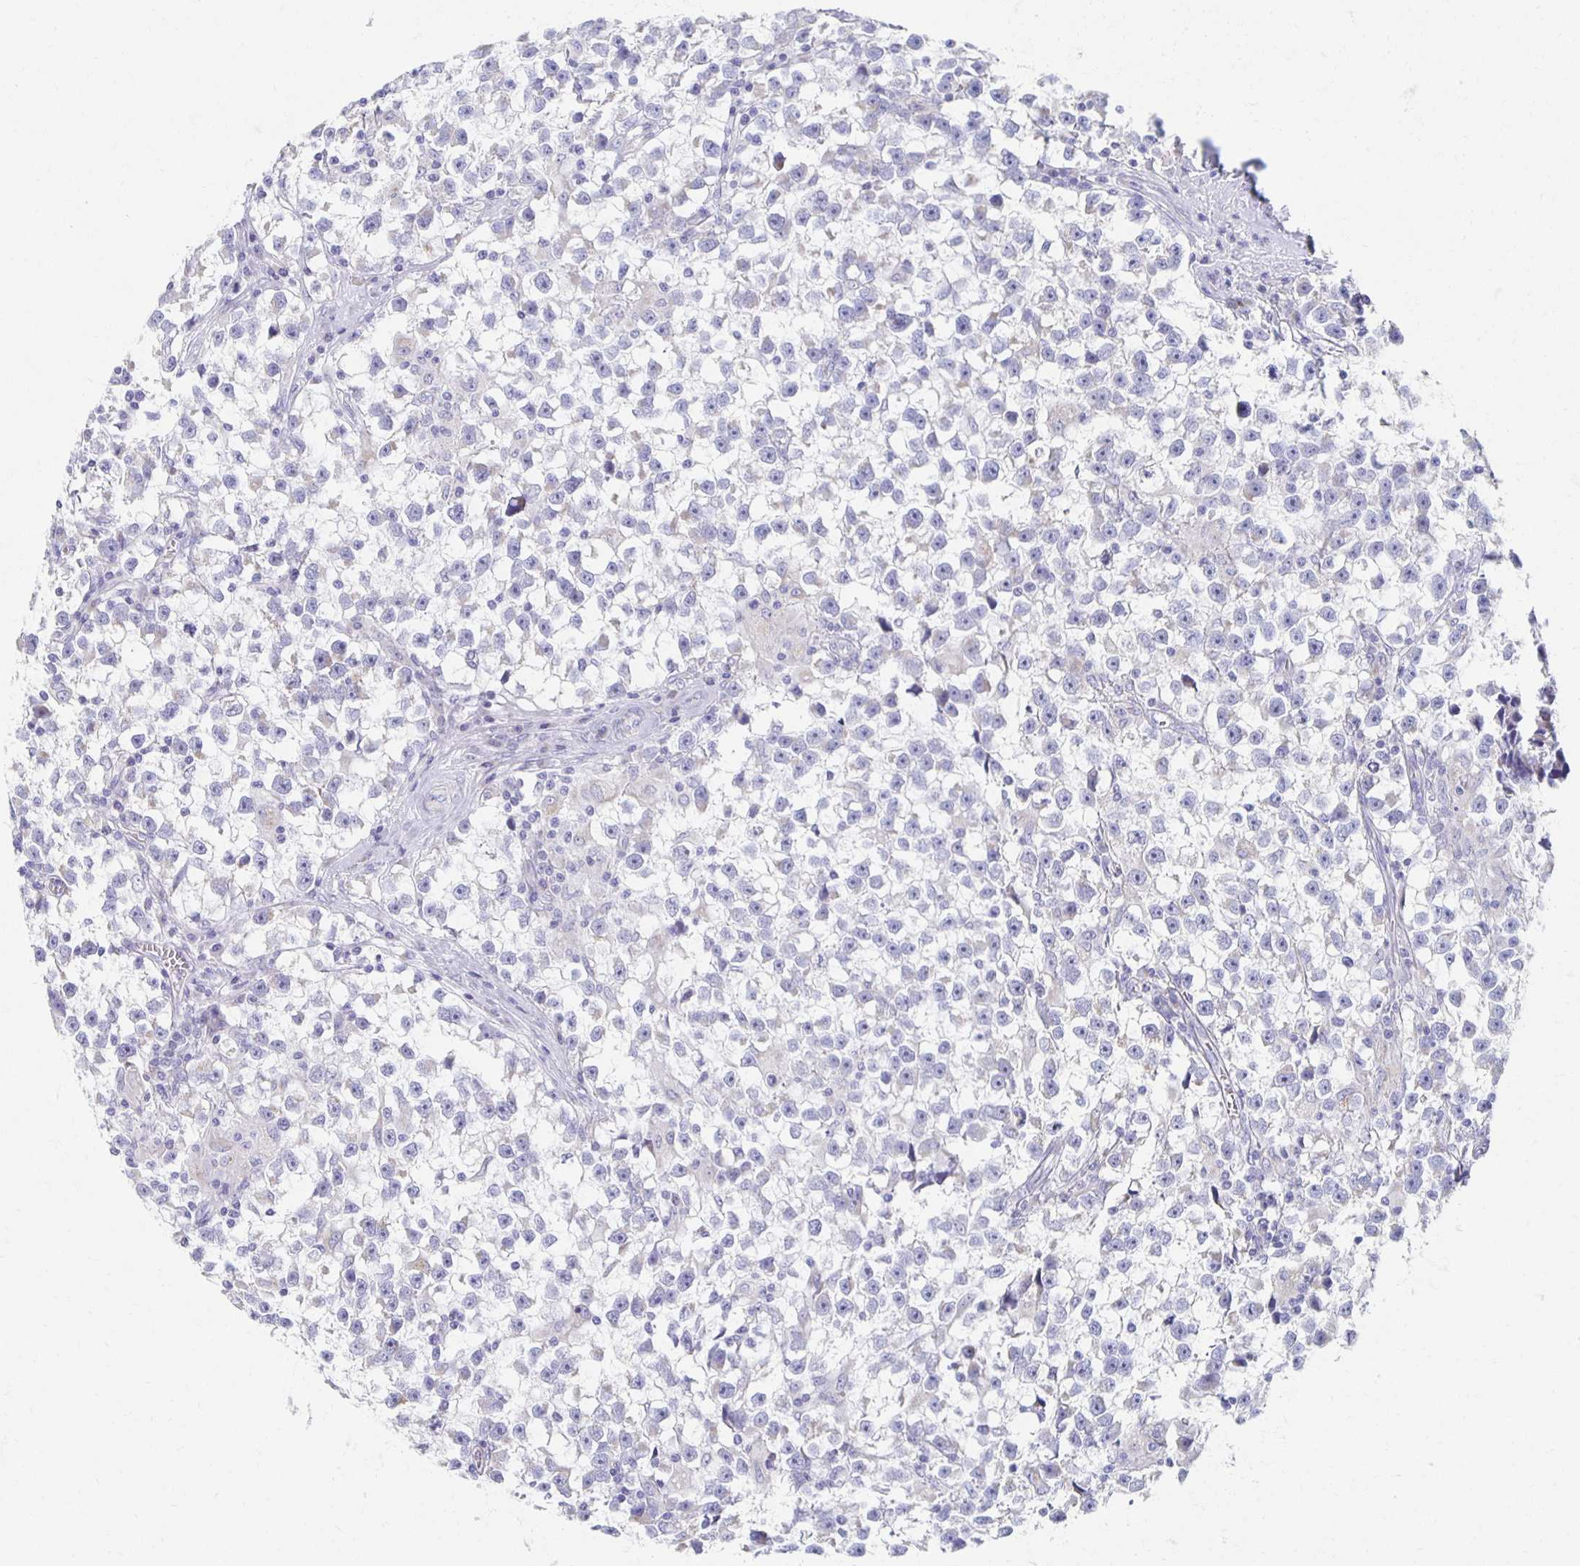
{"staining": {"intensity": "negative", "quantity": "none", "location": "none"}, "tissue": "testis cancer", "cell_type": "Tumor cells", "image_type": "cancer", "snomed": [{"axis": "morphology", "description": "Seminoma, NOS"}, {"axis": "topography", "description": "Testis"}], "caption": "Photomicrograph shows no protein staining in tumor cells of testis cancer tissue.", "gene": "TEX44", "patient": {"sex": "male", "age": 31}}